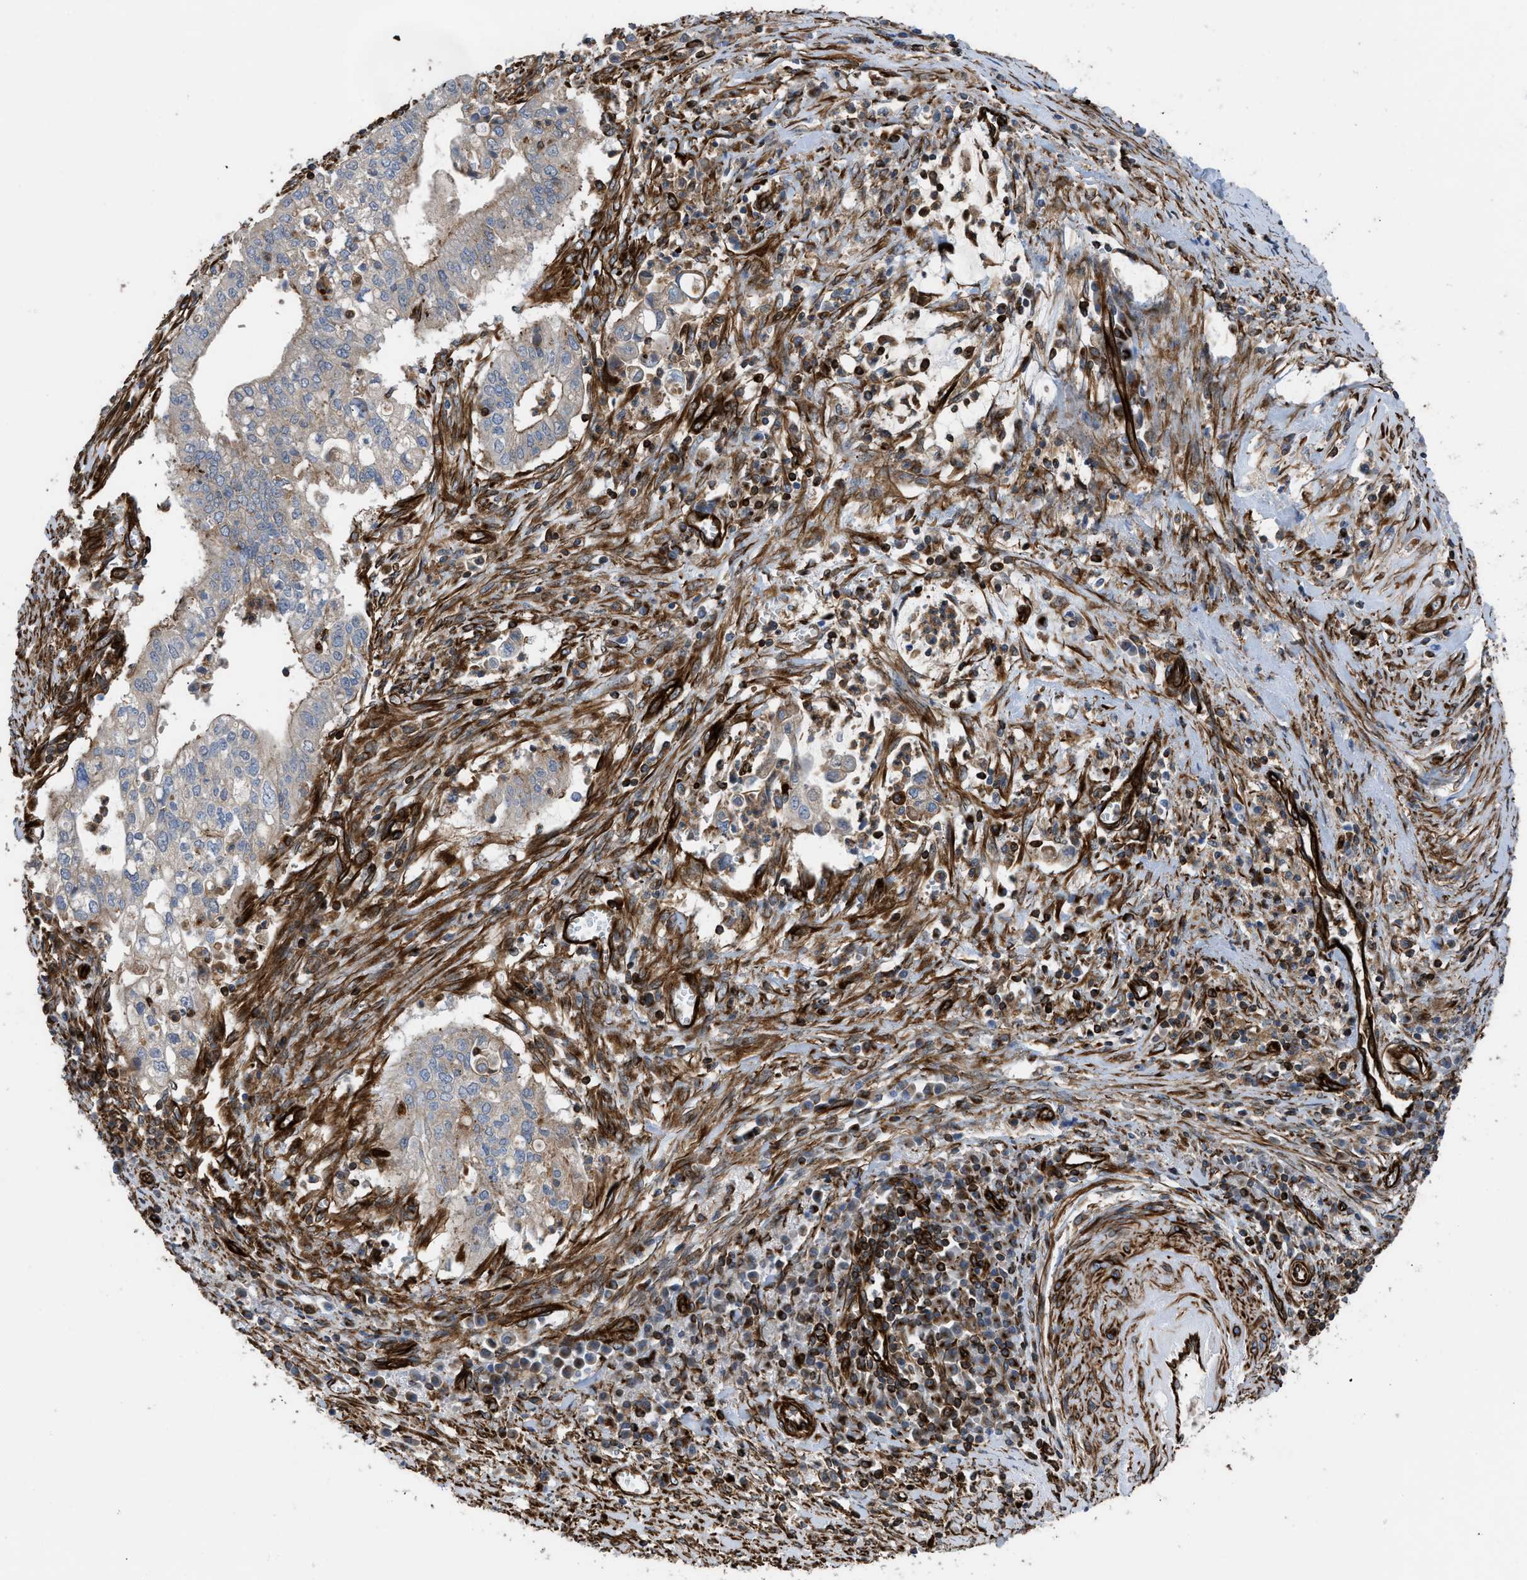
{"staining": {"intensity": "weak", "quantity": ">75%", "location": "cytoplasmic/membranous"}, "tissue": "cervical cancer", "cell_type": "Tumor cells", "image_type": "cancer", "snomed": [{"axis": "morphology", "description": "Adenocarcinoma, NOS"}, {"axis": "topography", "description": "Cervix"}], "caption": "A high-resolution image shows immunohistochemistry (IHC) staining of cervical adenocarcinoma, which shows weak cytoplasmic/membranous staining in approximately >75% of tumor cells.", "gene": "PTPRE", "patient": {"sex": "female", "age": 44}}